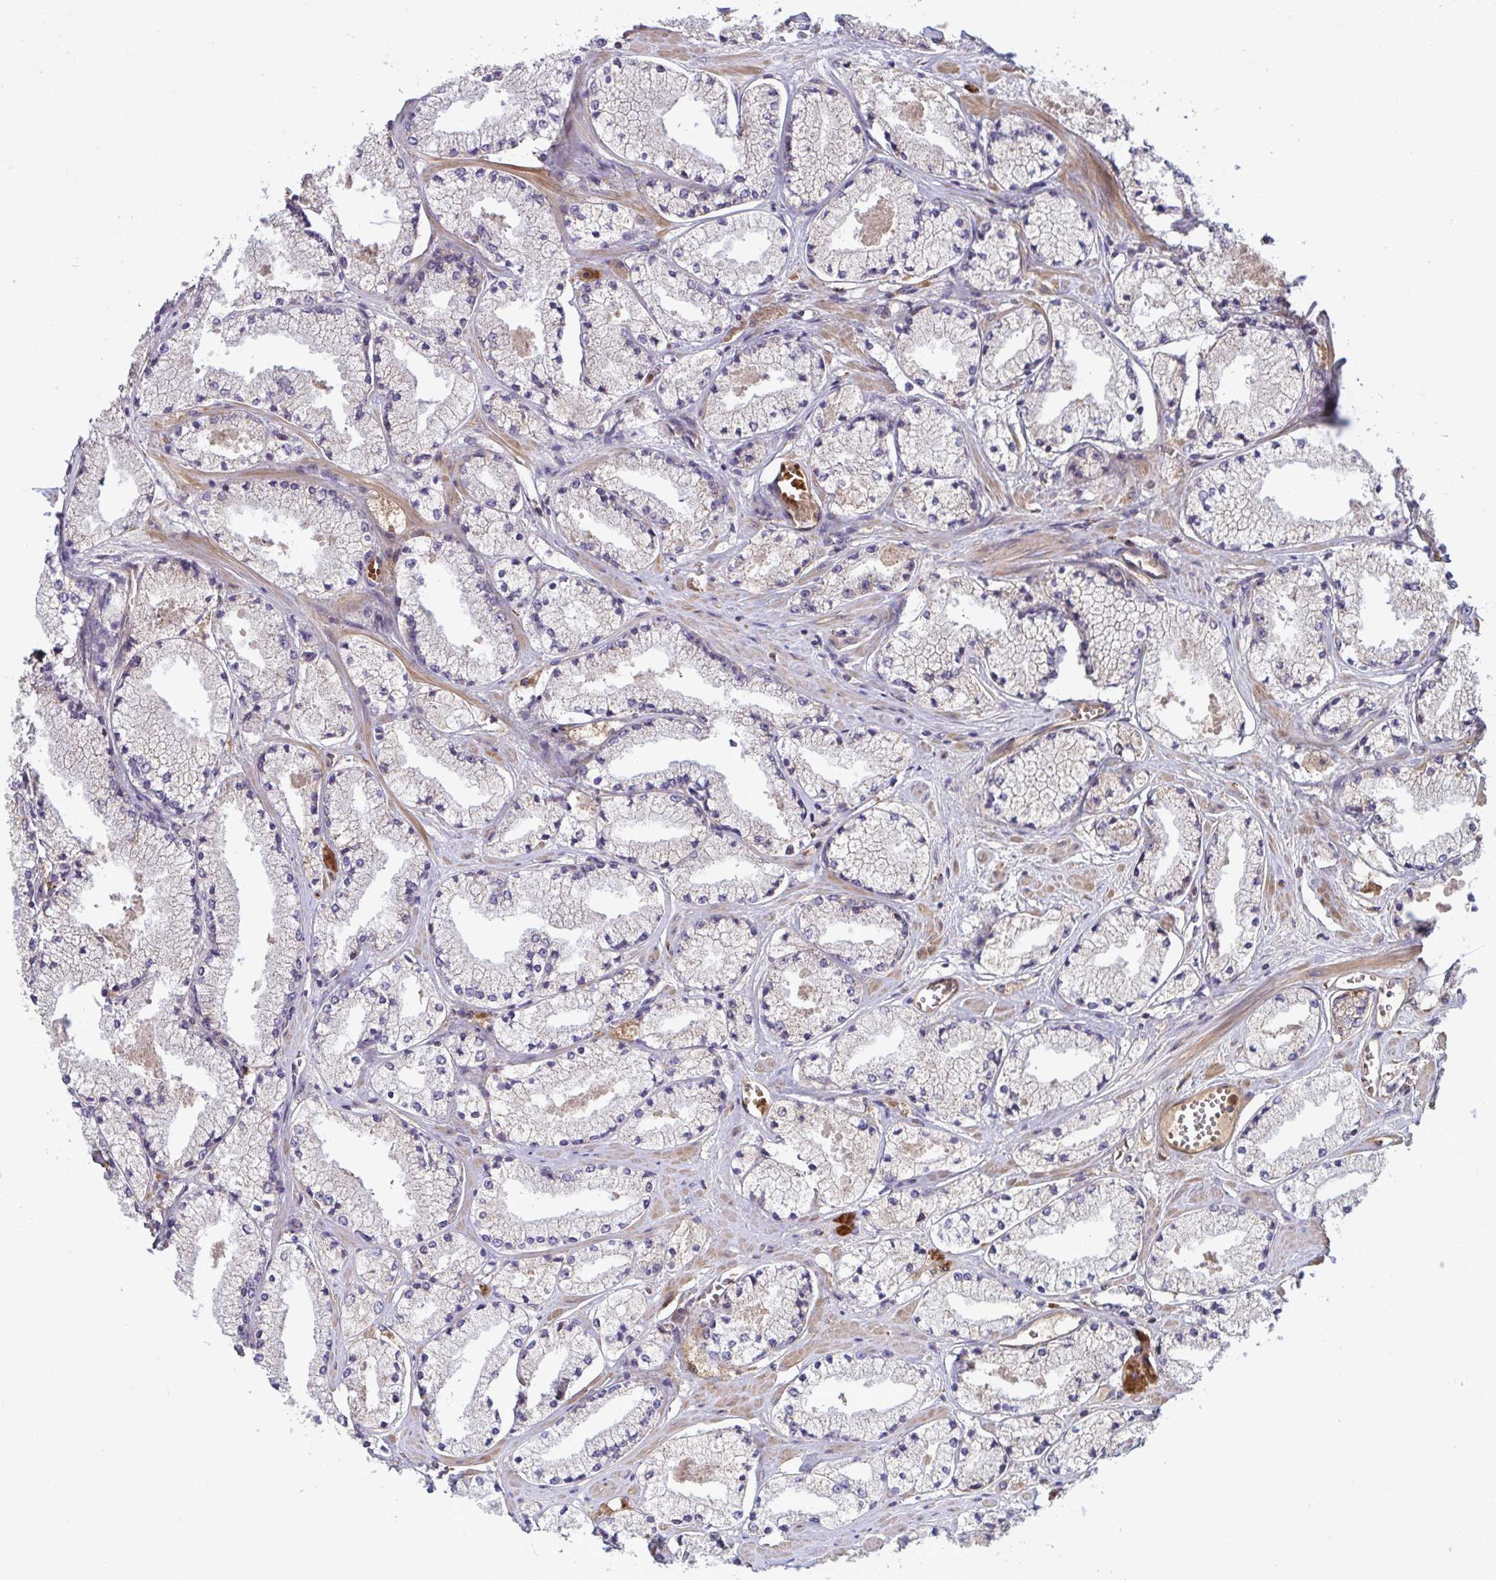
{"staining": {"intensity": "negative", "quantity": "none", "location": "none"}, "tissue": "prostate cancer", "cell_type": "Tumor cells", "image_type": "cancer", "snomed": [{"axis": "morphology", "description": "Adenocarcinoma, High grade"}, {"axis": "topography", "description": "Prostate"}], "caption": "The micrograph reveals no significant staining in tumor cells of prostate high-grade adenocarcinoma.", "gene": "IL1R1", "patient": {"sex": "male", "age": 63}}